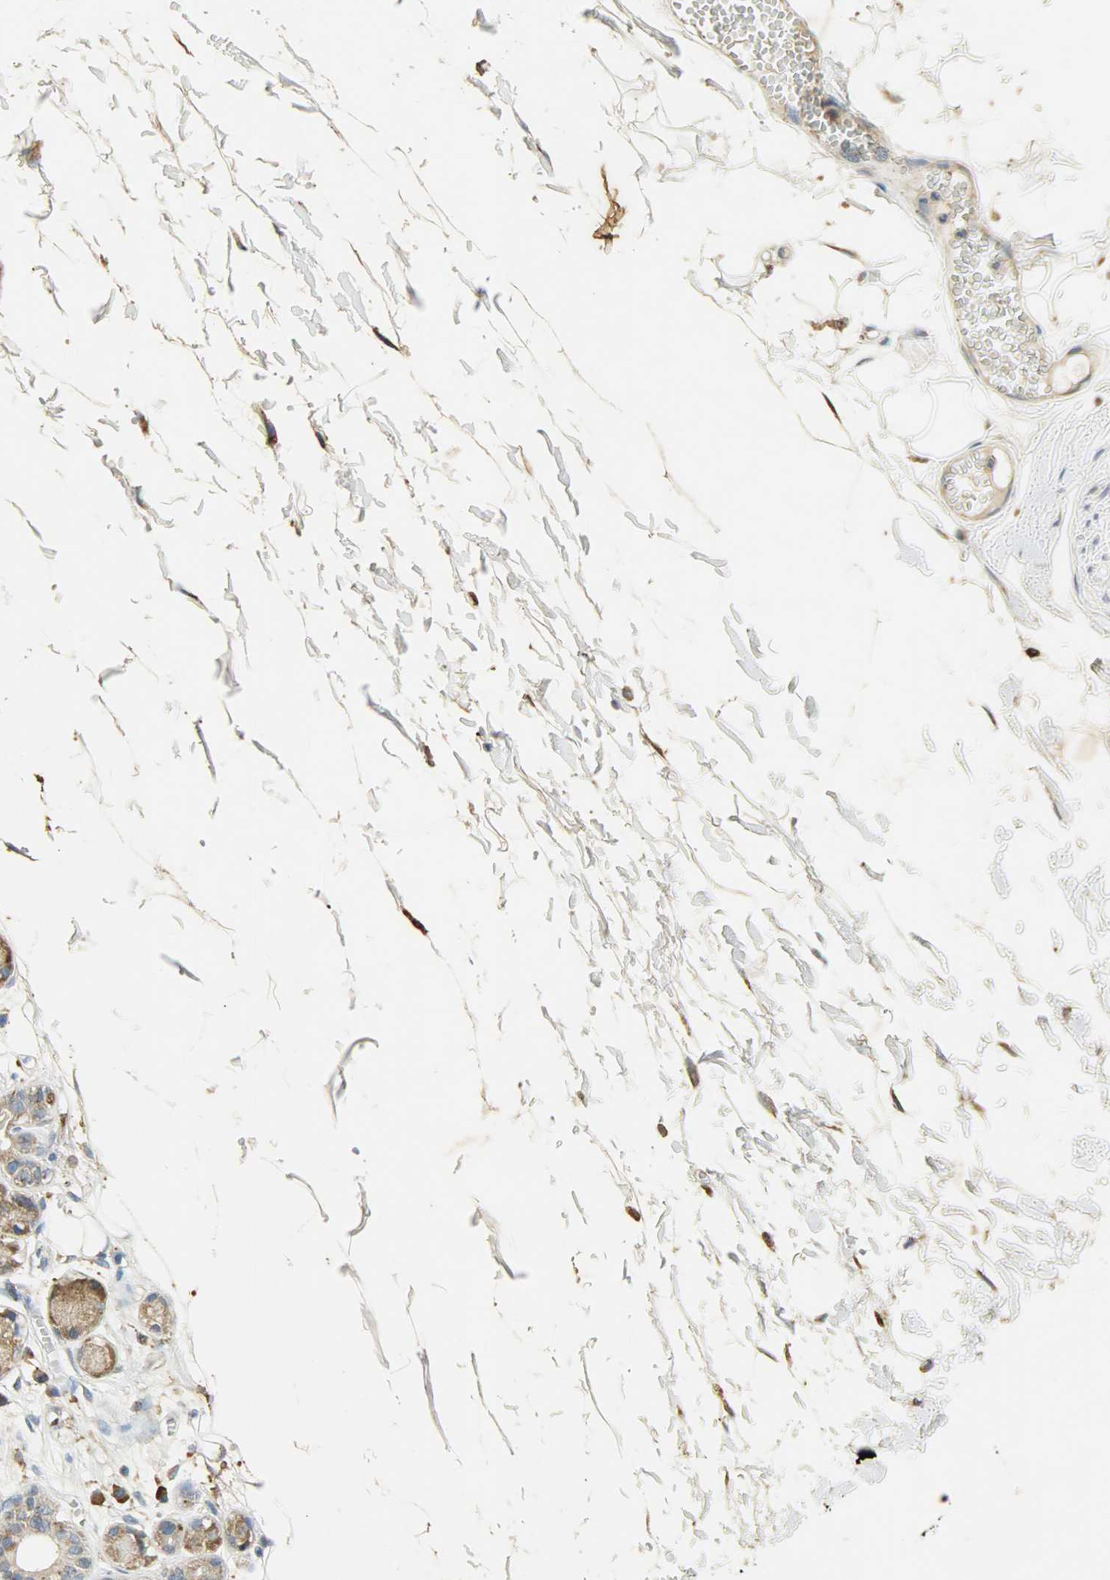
{"staining": {"intensity": "moderate", "quantity": "25%-75%", "location": "cytoplasmic/membranous"}, "tissue": "adipose tissue", "cell_type": "Adipocytes", "image_type": "normal", "snomed": [{"axis": "morphology", "description": "Normal tissue, NOS"}, {"axis": "morphology", "description": "Inflammation, NOS"}, {"axis": "topography", "description": "Vascular tissue"}, {"axis": "topography", "description": "Salivary gland"}], "caption": "Human adipose tissue stained for a protein (brown) demonstrates moderate cytoplasmic/membranous positive positivity in approximately 25%-75% of adipocytes.", "gene": "HSPA5", "patient": {"sex": "female", "age": 75}}